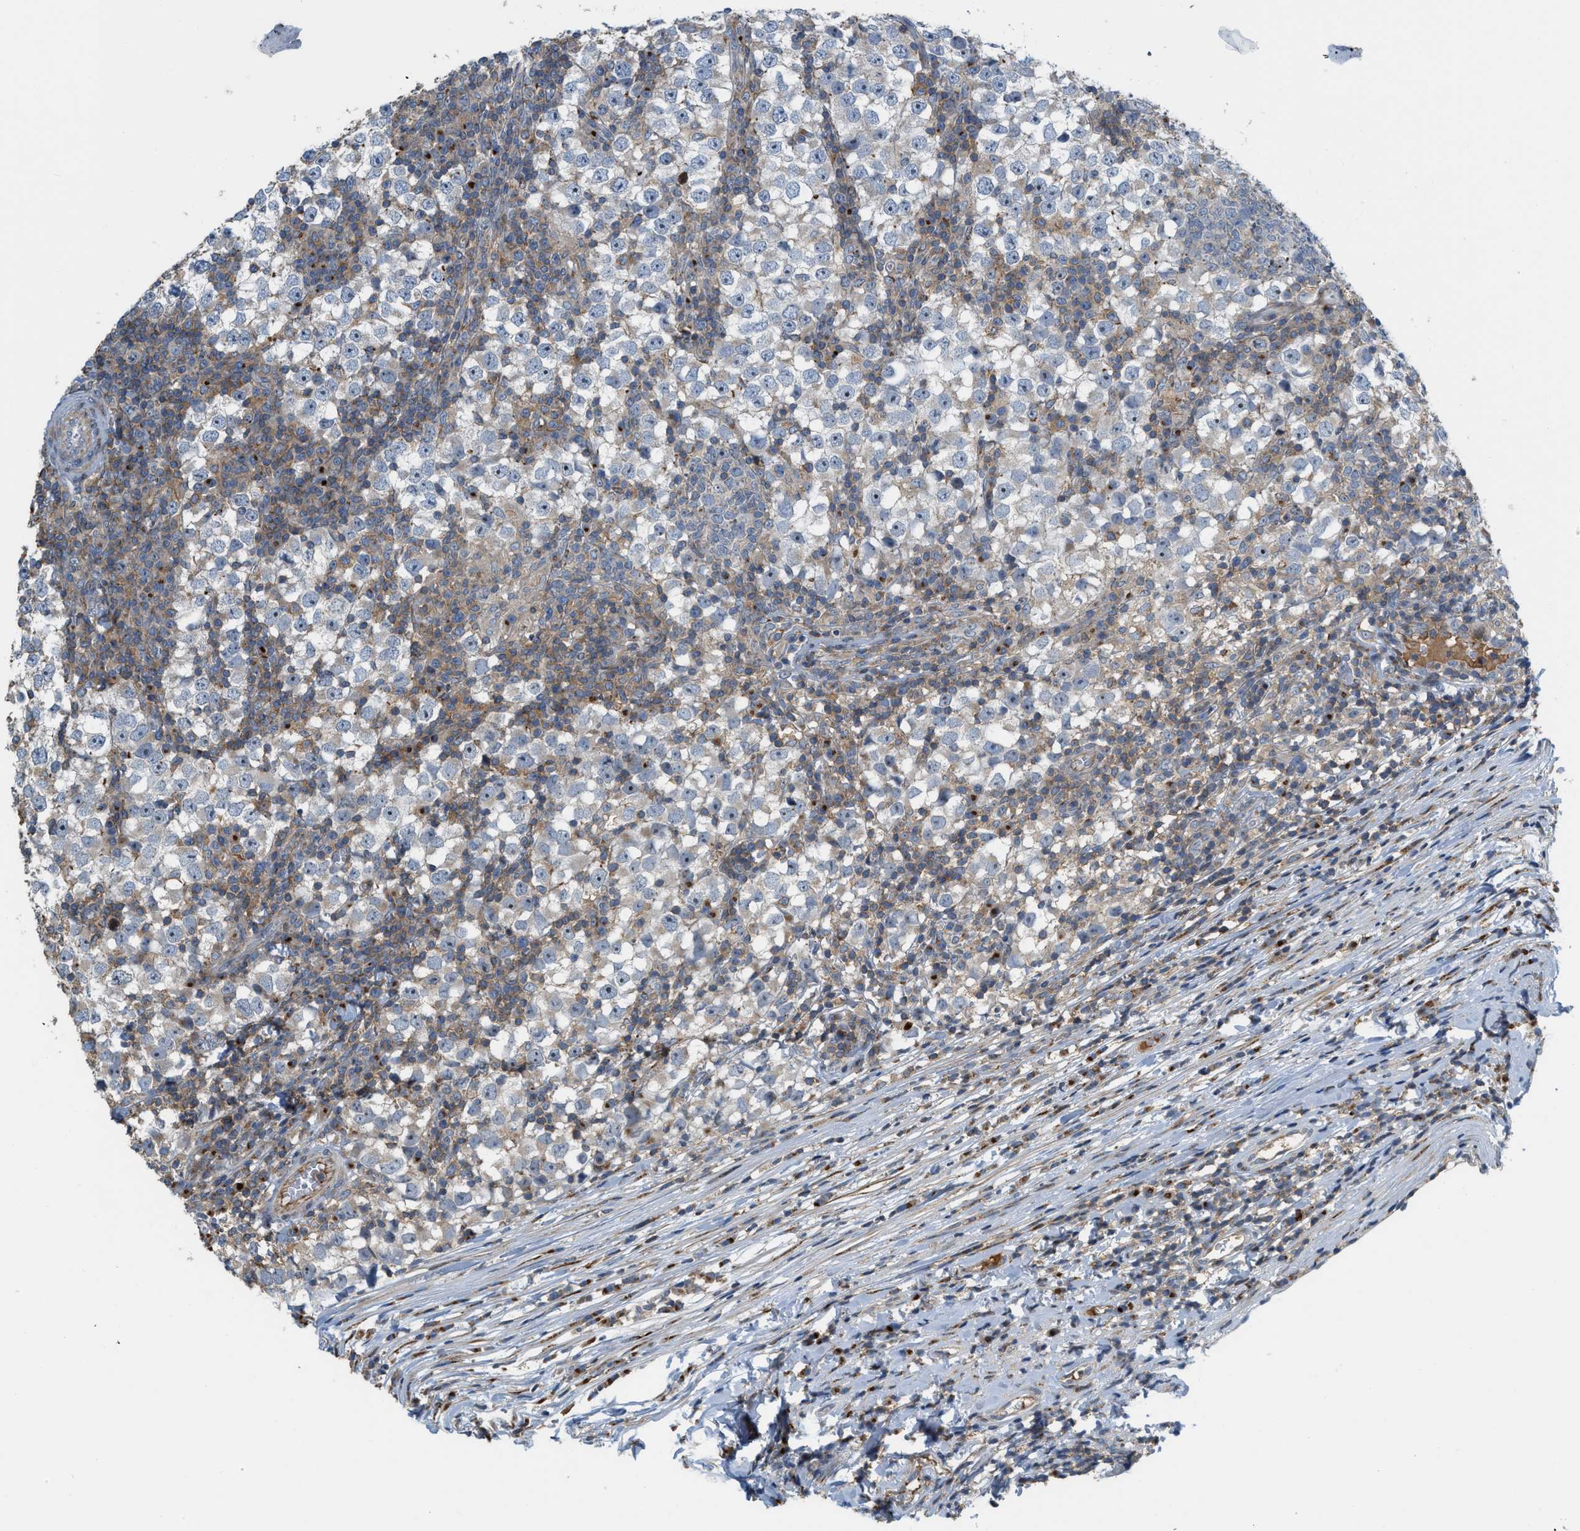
{"staining": {"intensity": "negative", "quantity": "none", "location": "none"}, "tissue": "testis cancer", "cell_type": "Tumor cells", "image_type": "cancer", "snomed": [{"axis": "morphology", "description": "Seminoma, NOS"}, {"axis": "topography", "description": "Testis"}], "caption": "Human testis cancer stained for a protein using immunohistochemistry shows no staining in tumor cells.", "gene": "DIPK1A", "patient": {"sex": "male", "age": 65}}